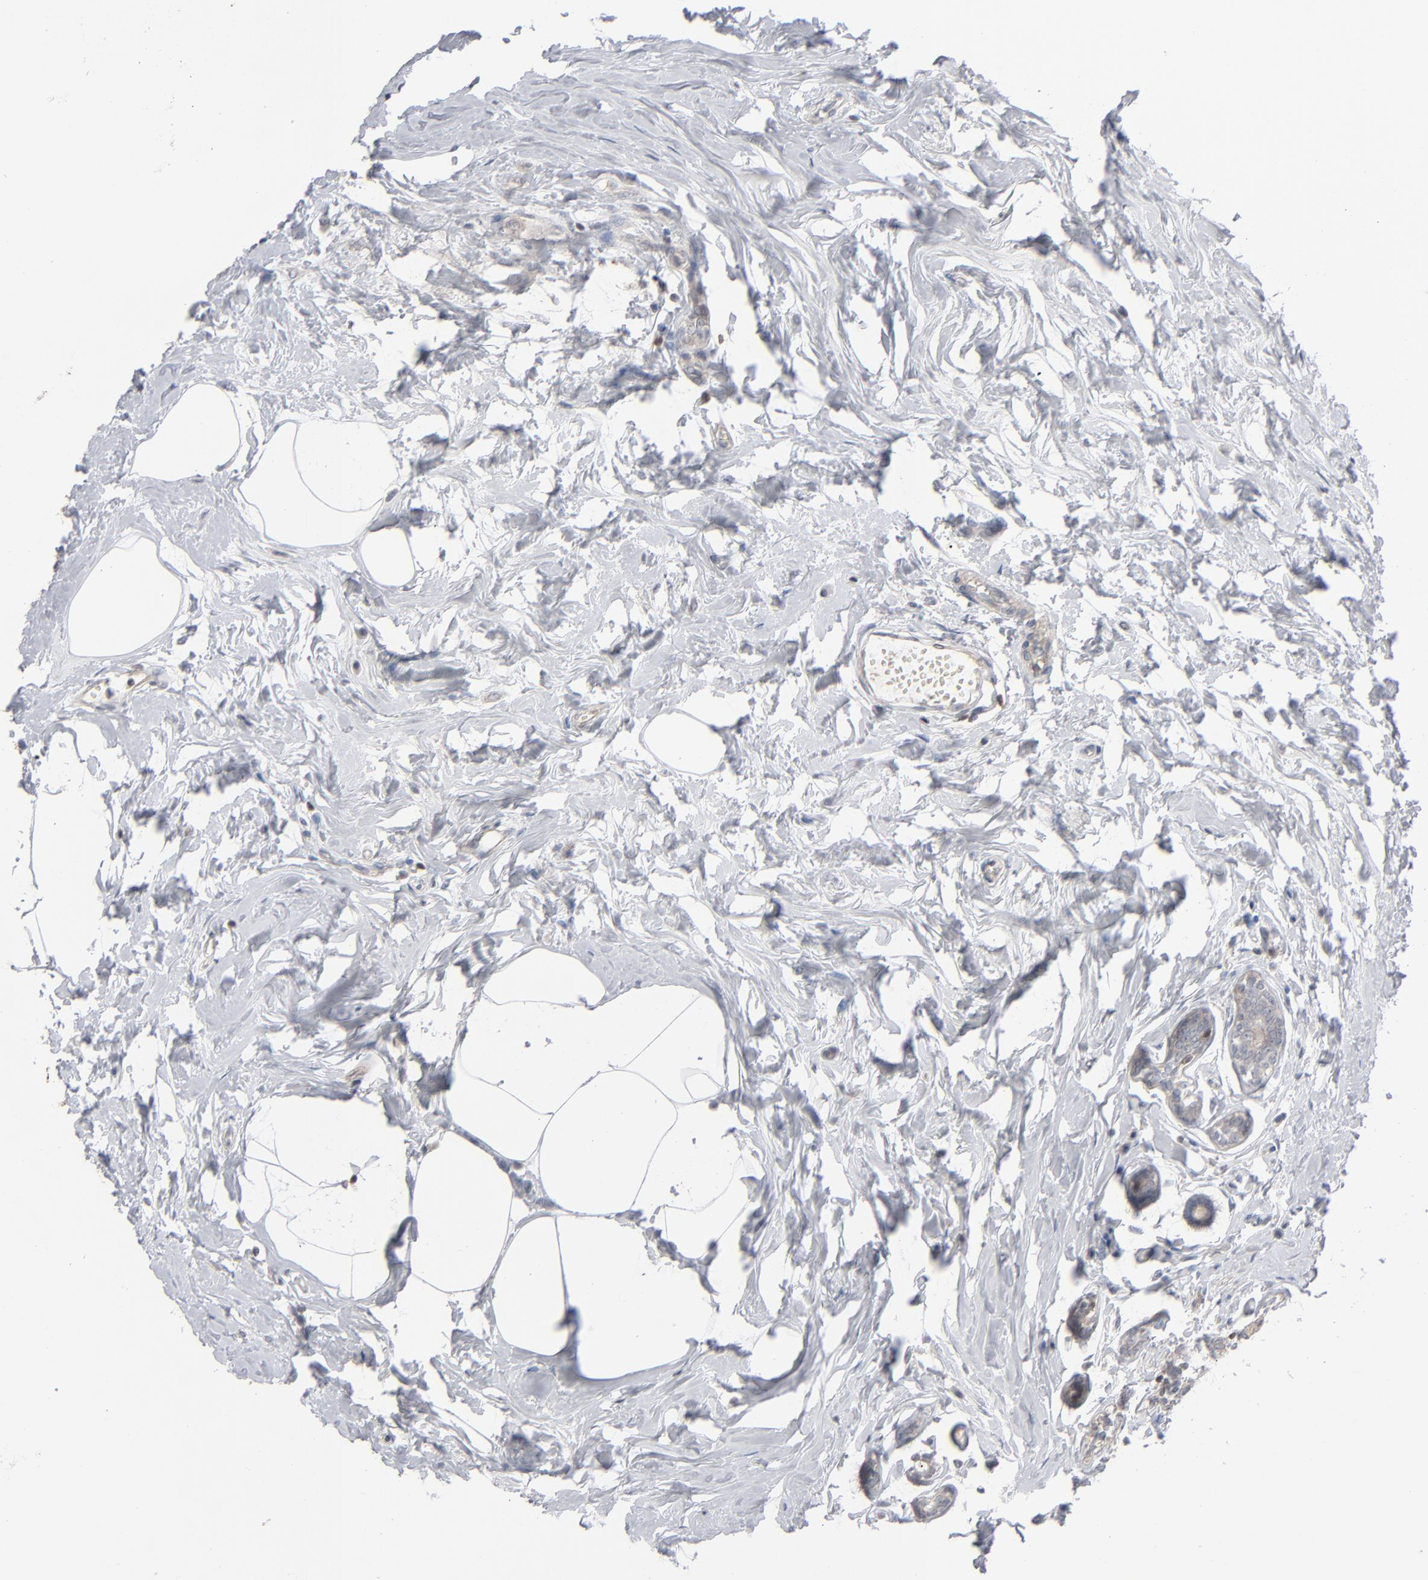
{"staining": {"intensity": "weak", "quantity": ">75%", "location": "cytoplasmic/membranous"}, "tissue": "breast cancer", "cell_type": "Tumor cells", "image_type": "cancer", "snomed": [{"axis": "morphology", "description": "Normal tissue, NOS"}, {"axis": "morphology", "description": "Duct carcinoma"}, {"axis": "topography", "description": "Breast"}], "caption": "Human breast cancer (invasive ductal carcinoma) stained with a brown dye demonstrates weak cytoplasmic/membranous positive staining in about >75% of tumor cells.", "gene": "STAT4", "patient": {"sex": "female", "age": 50}}